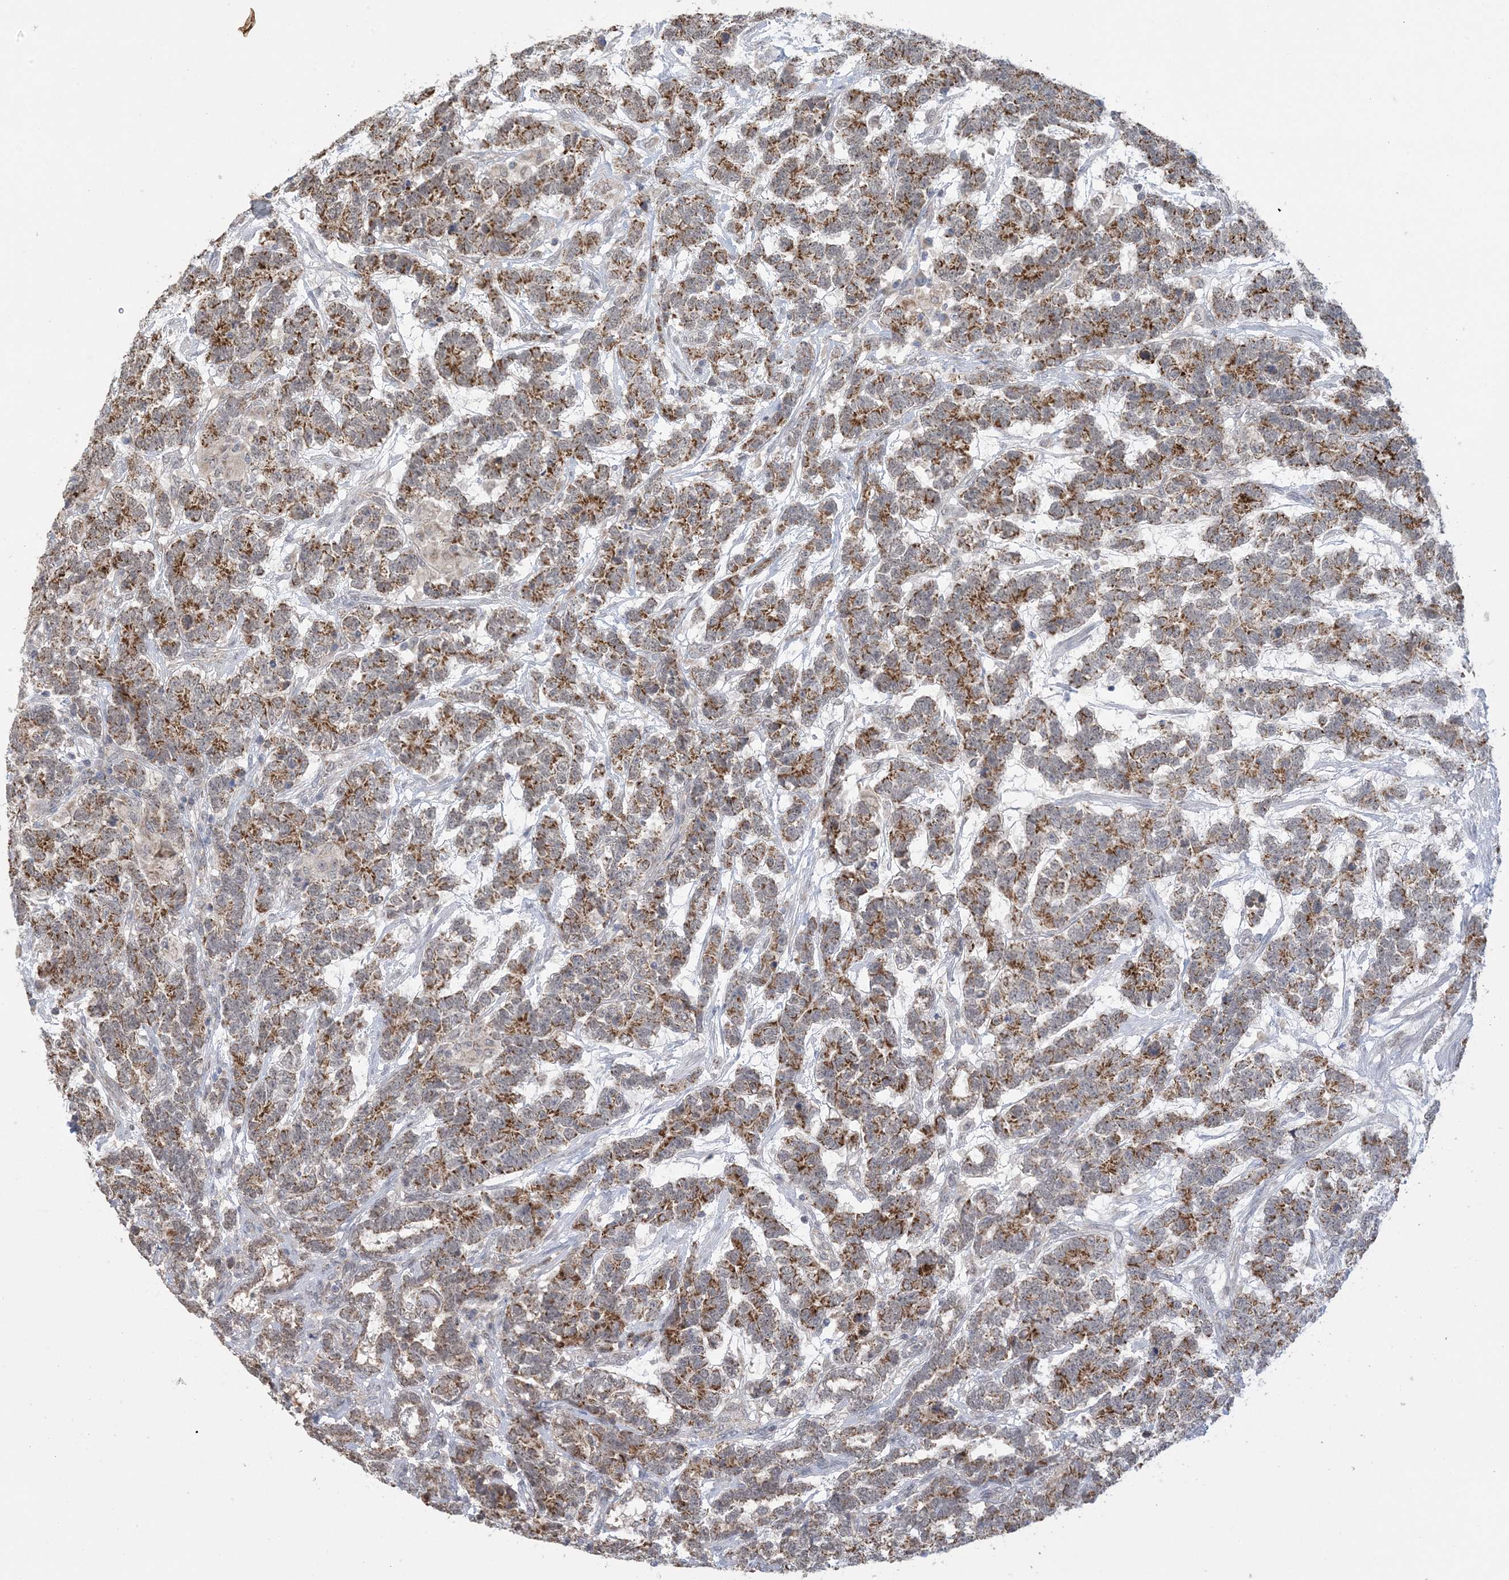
{"staining": {"intensity": "moderate", "quantity": ">75%", "location": "cytoplasmic/membranous"}, "tissue": "testis cancer", "cell_type": "Tumor cells", "image_type": "cancer", "snomed": [{"axis": "morphology", "description": "Carcinoma, Embryonal, NOS"}, {"axis": "topography", "description": "Testis"}], "caption": "Protein staining exhibits moderate cytoplasmic/membranous positivity in about >75% of tumor cells in testis cancer. The staining is performed using DAB (3,3'-diaminobenzidine) brown chromogen to label protein expression. The nuclei are counter-stained blue using hematoxylin.", "gene": "TRMT10C", "patient": {"sex": "male", "age": 26}}